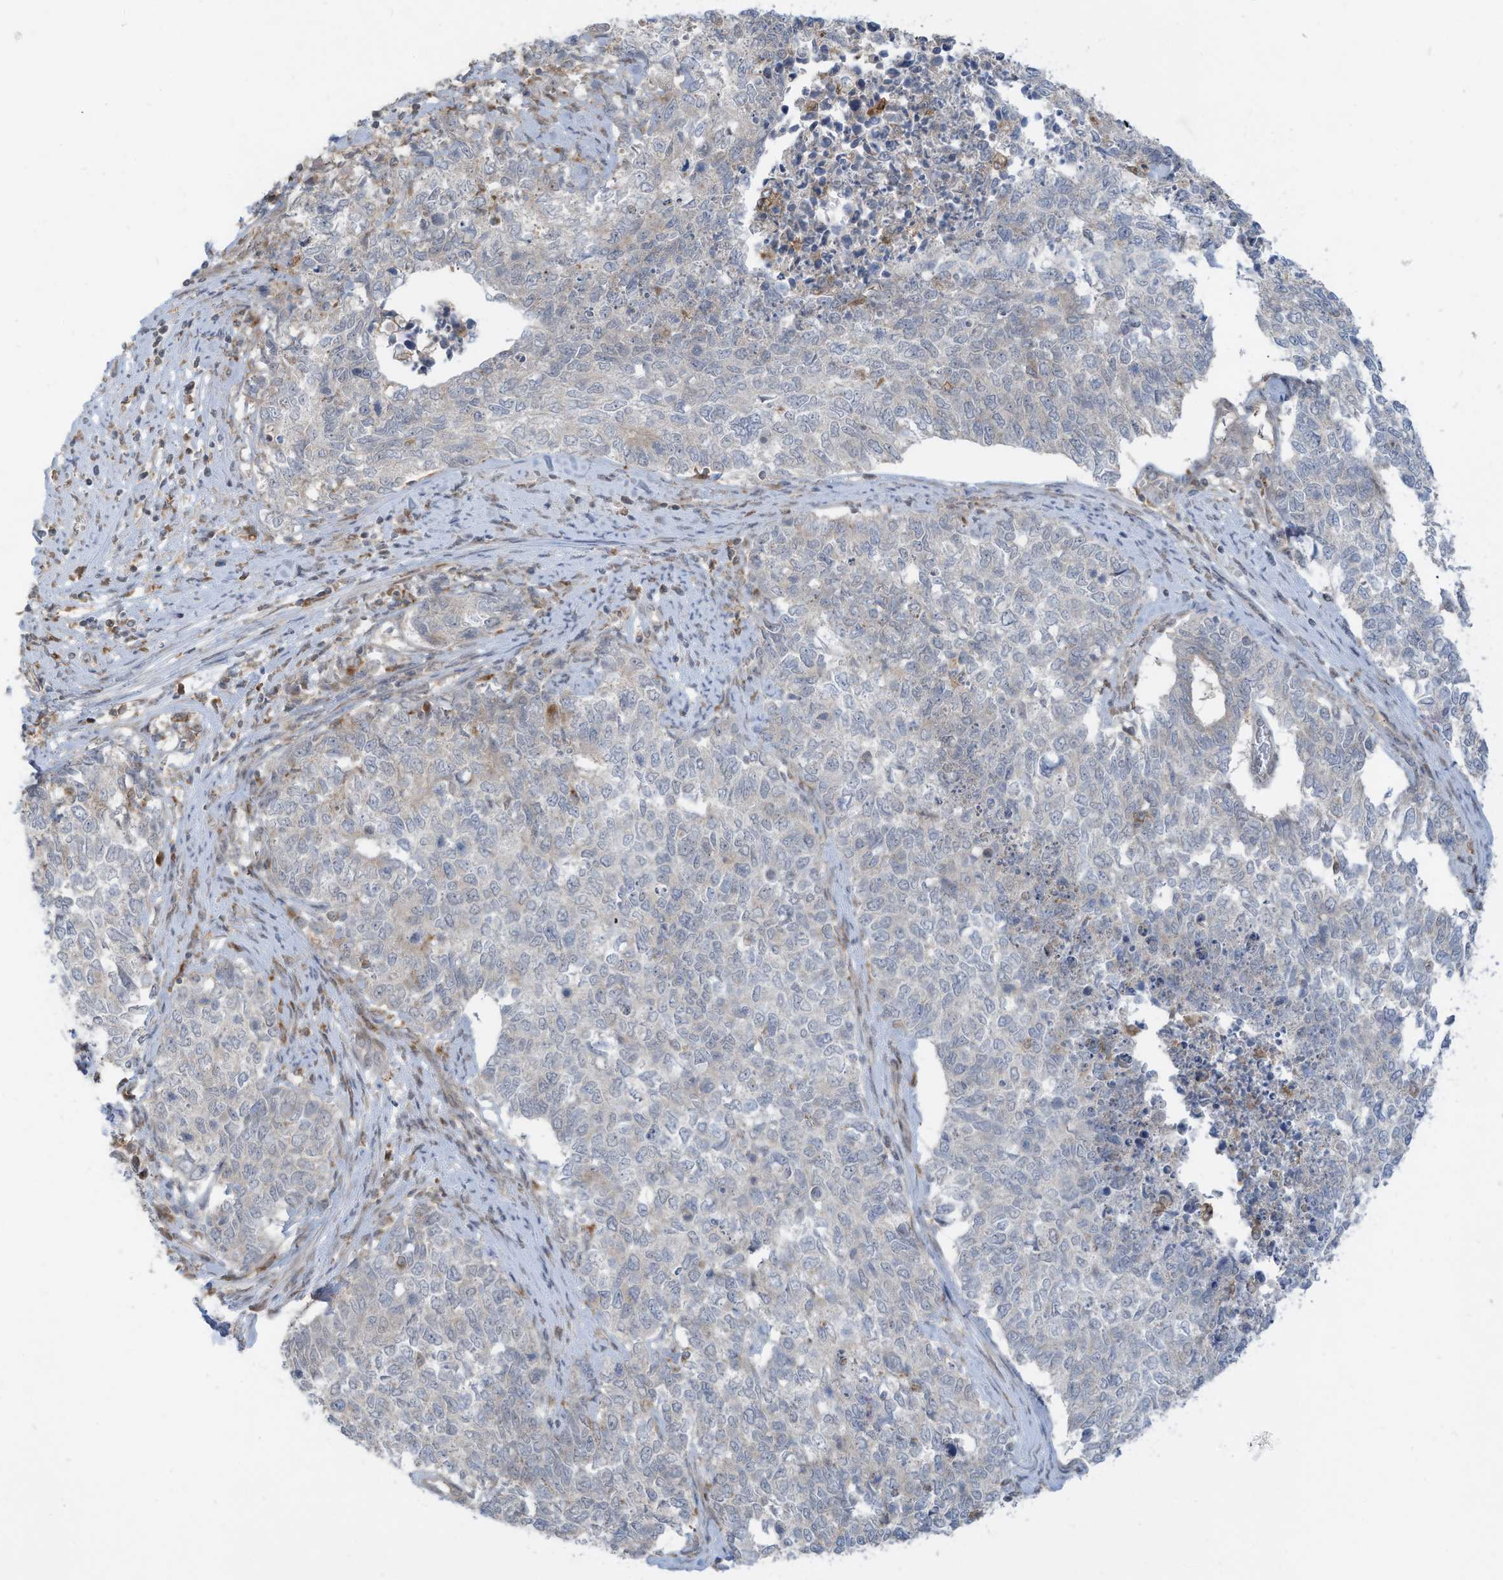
{"staining": {"intensity": "negative", "quantity": "none", "location": "none"}, "tissue": "cervical cancer", "cell_type": "Tumor cells", "image_type": "cancer", "snomed": [{"axis": "morphology", "description": "Squamous cell carcinoma, NOS"}, {"axis": "topography", "description": "Cervix"}], "caption": "Cervical cancer stained for a protein using IHC exhibits no positivity tumor cells.", "gene": "DZIP3", "patient": {"sex": "female", "age": 63}}